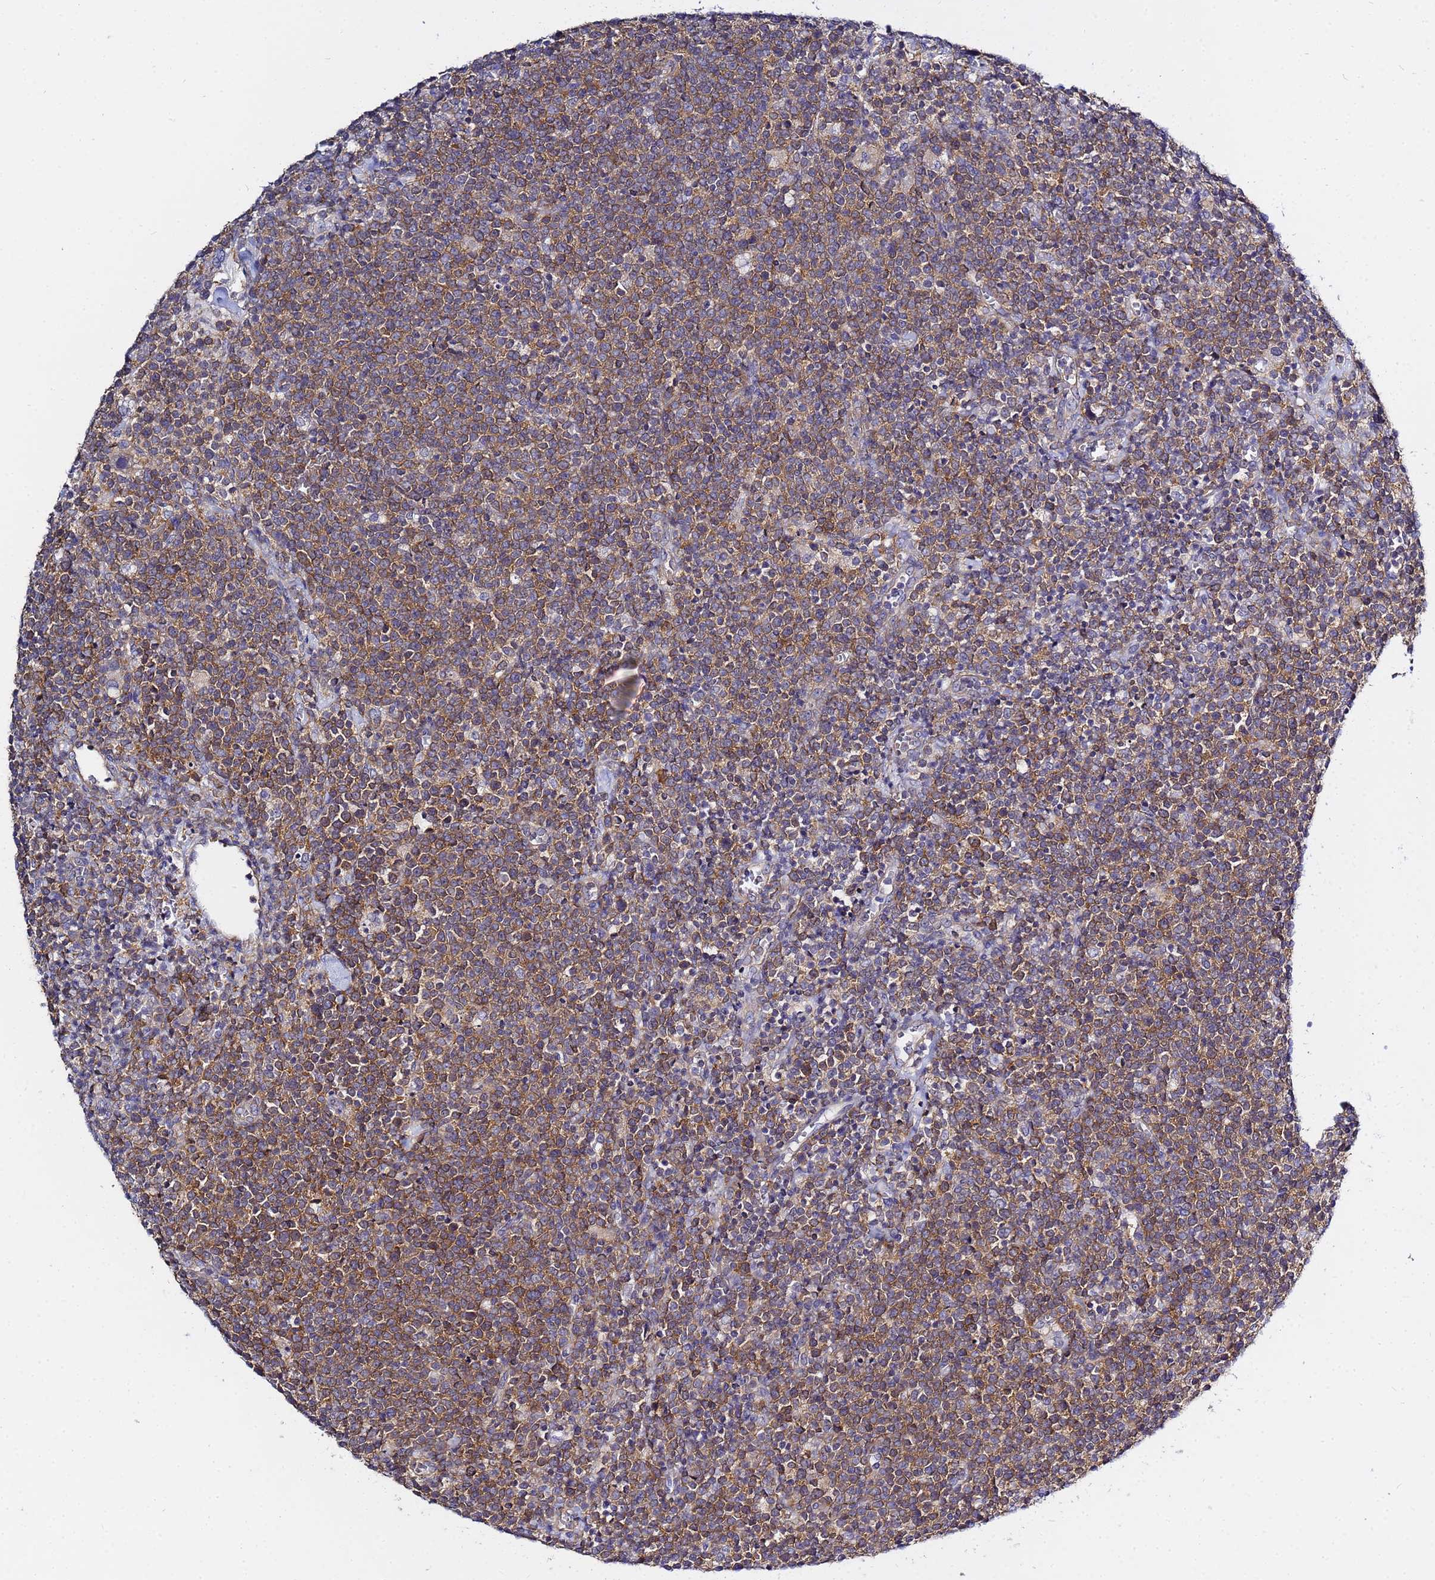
{"staining": {"intensity": "moderate", "quantity": ">75%", "location": "cytoplasmic/membranous"}, "tissue": "lymphoma", "cell_type": "Tumor cells", "image_type": "cancer", "snomed": [{"axis": "morphology", "description": "Malignant lymphoma, non-Hodgkin's type, High grade"}, {"axis": "topography", "description": "Lymph node"}], "caption": "A medium amount of moderate cytoplasmic/membranous staining is present in approximately >75% of tumor cells in lymphoma tissue. (Brightfield microscopy of DAB IHC at high magnification).", "gene": "LENG1", "patient": {"sex": "male", "age": 61}}